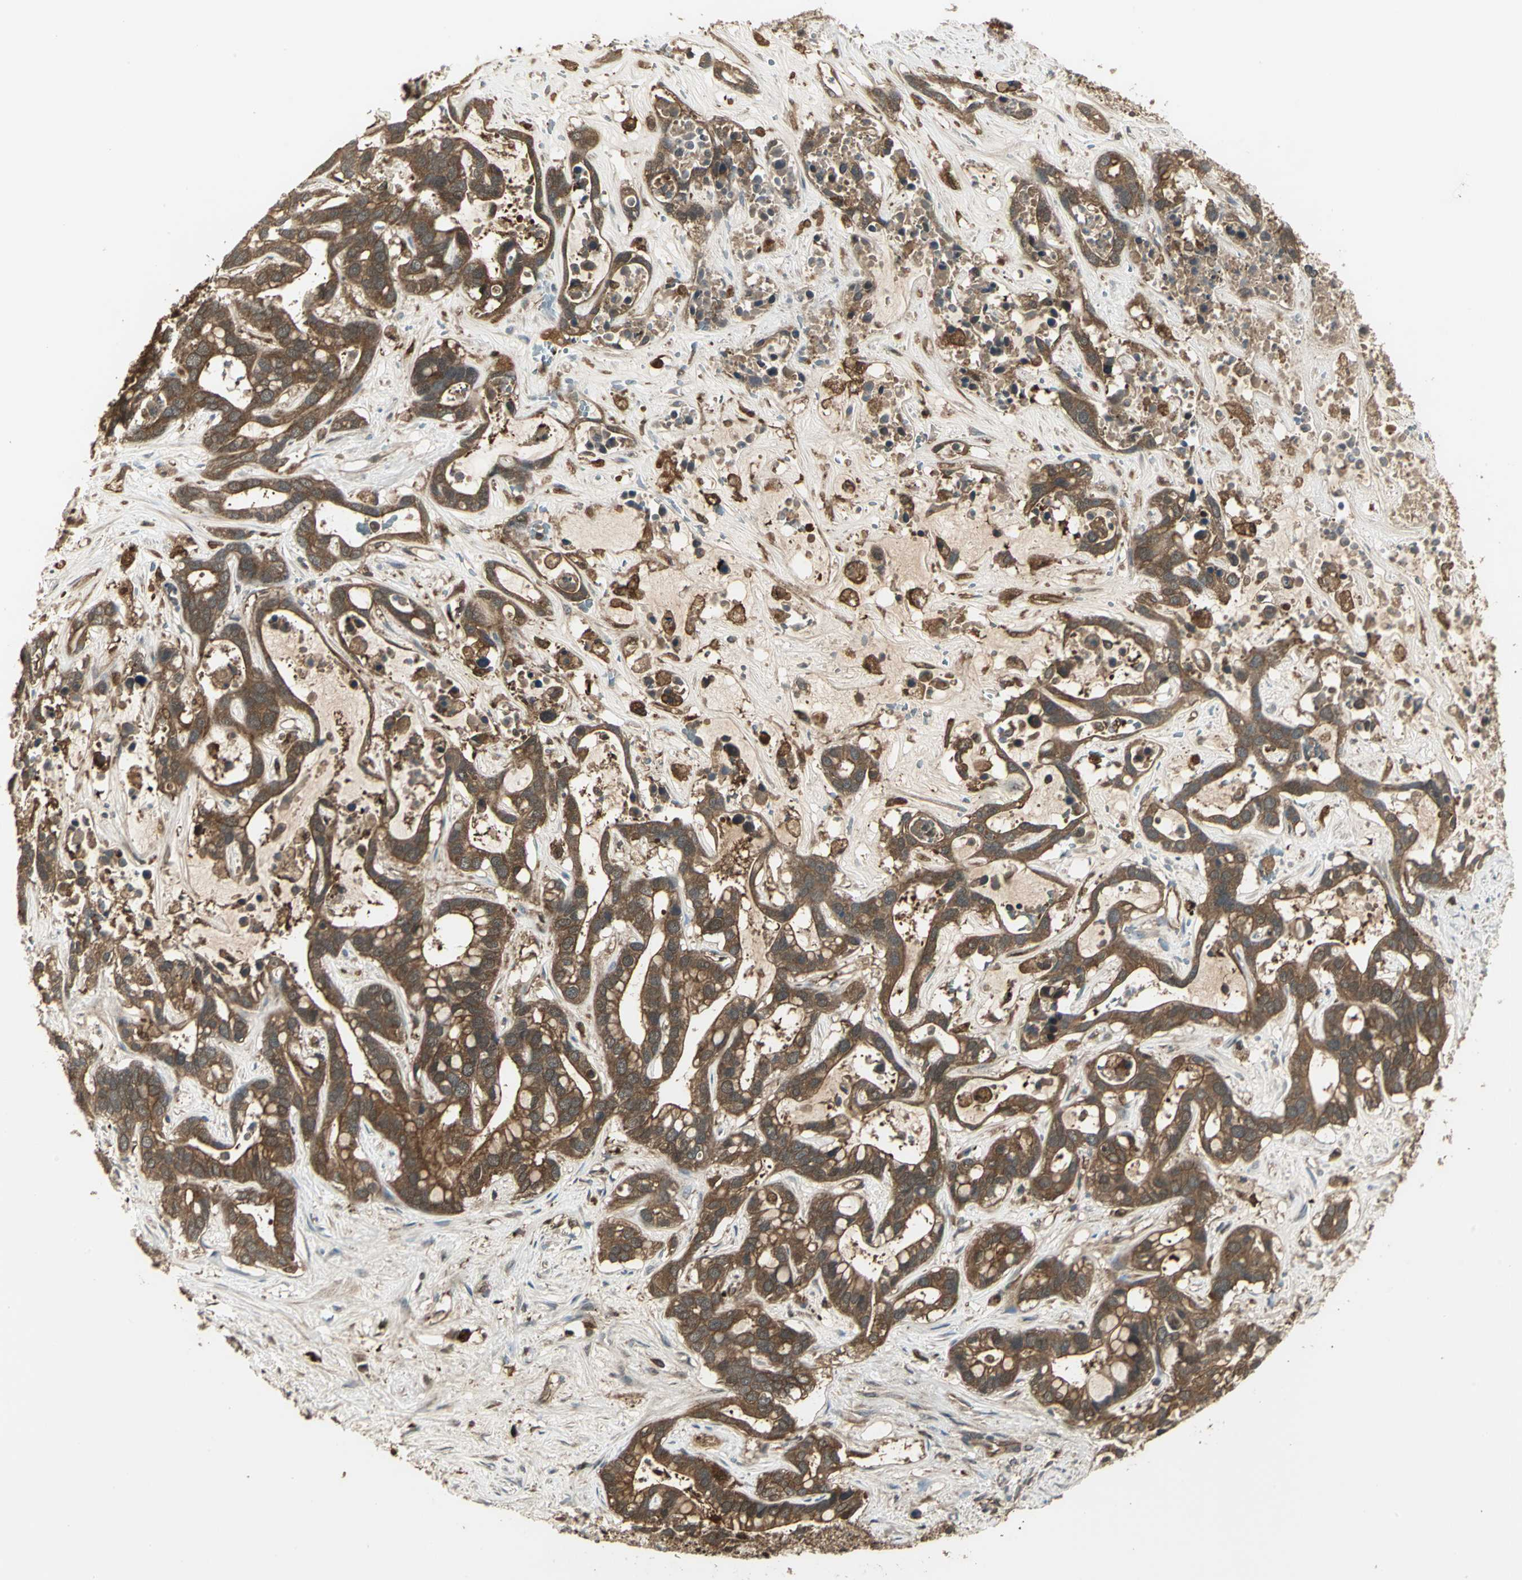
{"staining": {"intensity": "strong", "quantity": ">75%", "location": "cytoplasmic/membranous"}, "tissue": "liver cancer", "cell_type": "Tumor cells", "image_type": "cancer", "snomed": [{"axis": "morphology", "description": "Cholangiocarcinoma"}, {"axis": "topography", "description": "Liver"}], "caption": "Liver cancer stained with a brown dye exhibits strong cytoplasmic/membranous positive staining in about >75% of tumor cells.", "gene": "PRXL2B", "patient": {"sex": "female", "age": 65}}